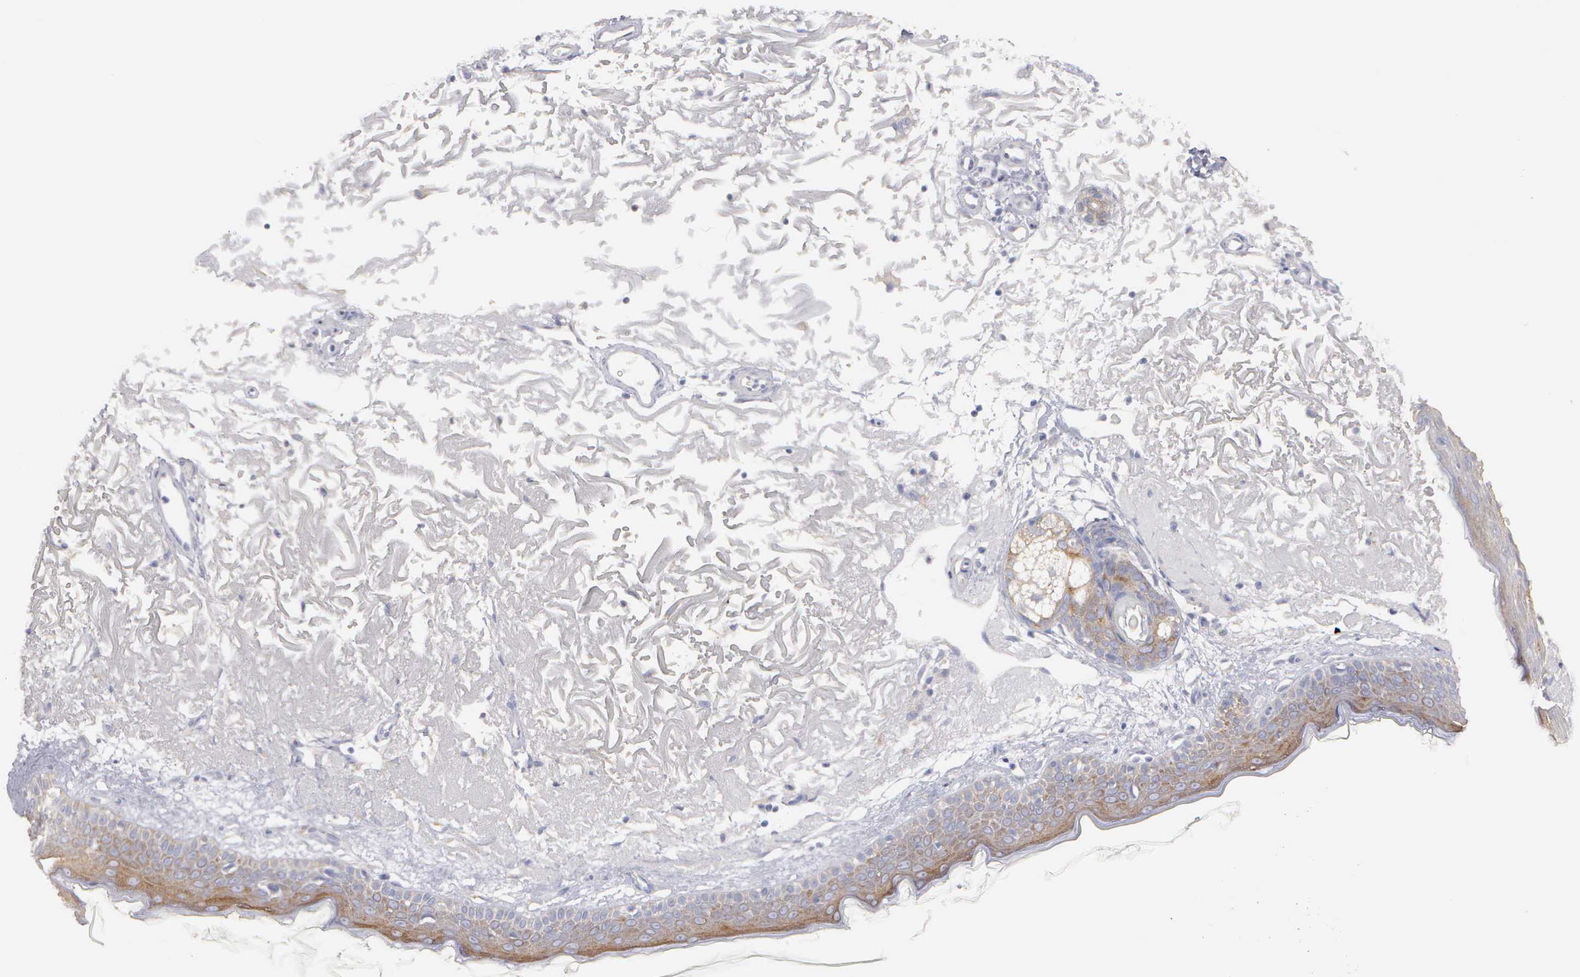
{"staining": {"intensity": "negative", "quantity": "none", "location": "none"}, "tissue": "skin", "cell_type": "Fibroblasts", "image_type": "normal", "snomed": [{"axis": "morphology", "description": "Normal tissue, NOS"}, {"axis": "topography", "description": "Skin"}], "caption": "Fibroblasts show no significant staining in benign skin. Nuclei are stained in blue.", "gene": "CEP170B", "patient": {"sex": "female", "age": 90}}